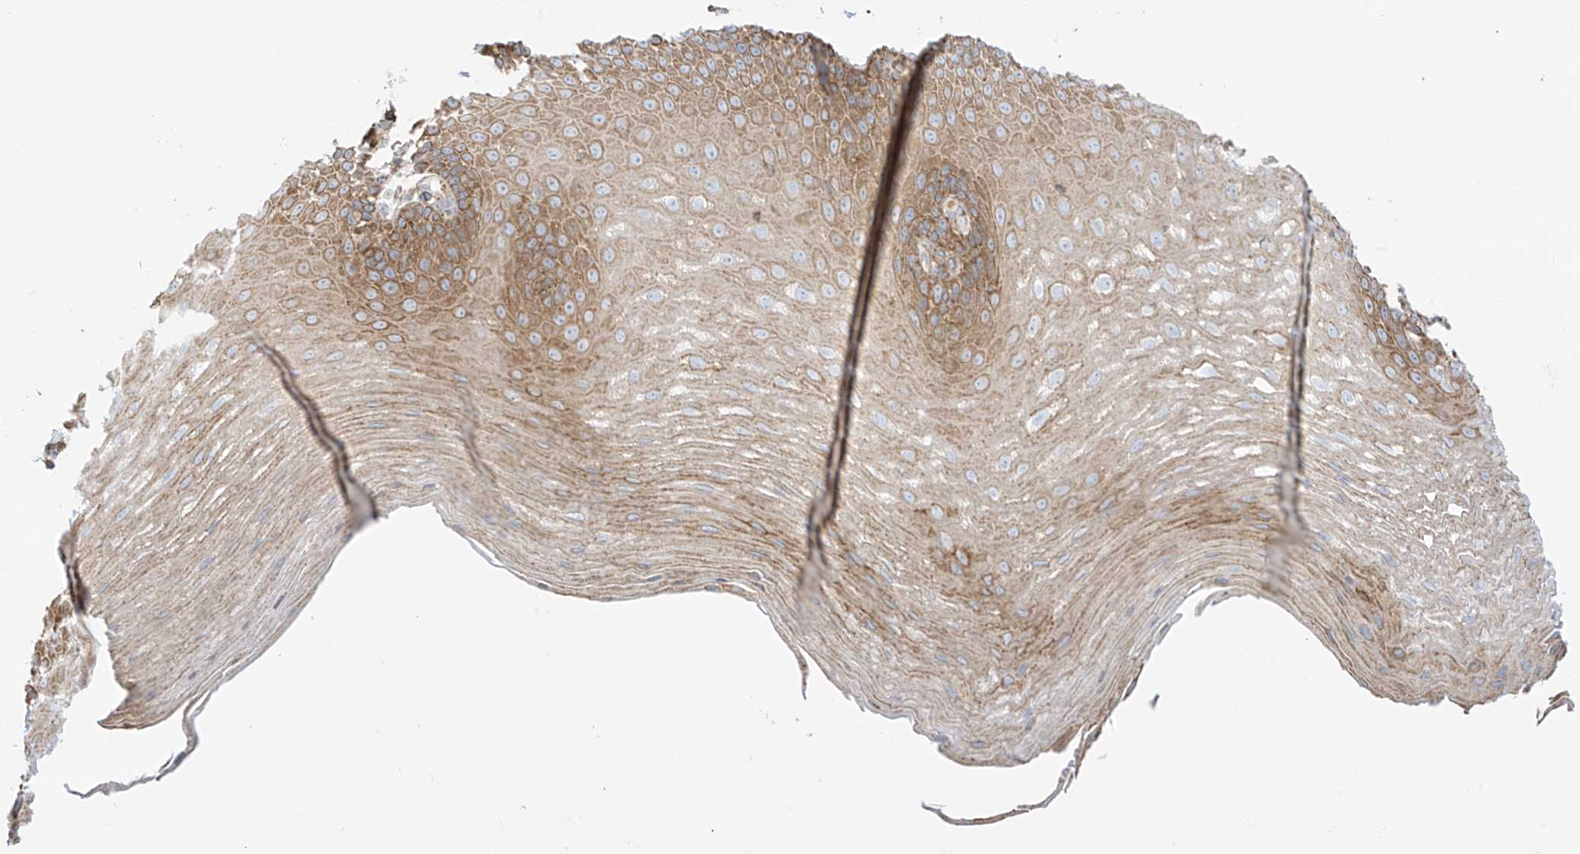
{"staining": {"intensity": "moderate", "quantity": ">75%", "location": "cytoplasmic/membranous"}, "tissue": "esophagus", "cell_type": "Squamous epithelial cells", "image_type": "normal", "snomed": [{"axis": "morphology", "description": "Normal tissue, NOS"}, {"axis": "topography", "description": "Esophagus"}], "caption": "Immunohistochemistry (IHC) photomicrograph of benign human esophagus stained for a protein (brown), which exhibits medium levels of moderate cytoplasmic/membranous positivity in about >75% of squamous epithelial cells.", "gene": "XKR3", "patient": {"sex": "male", "age": 62}}